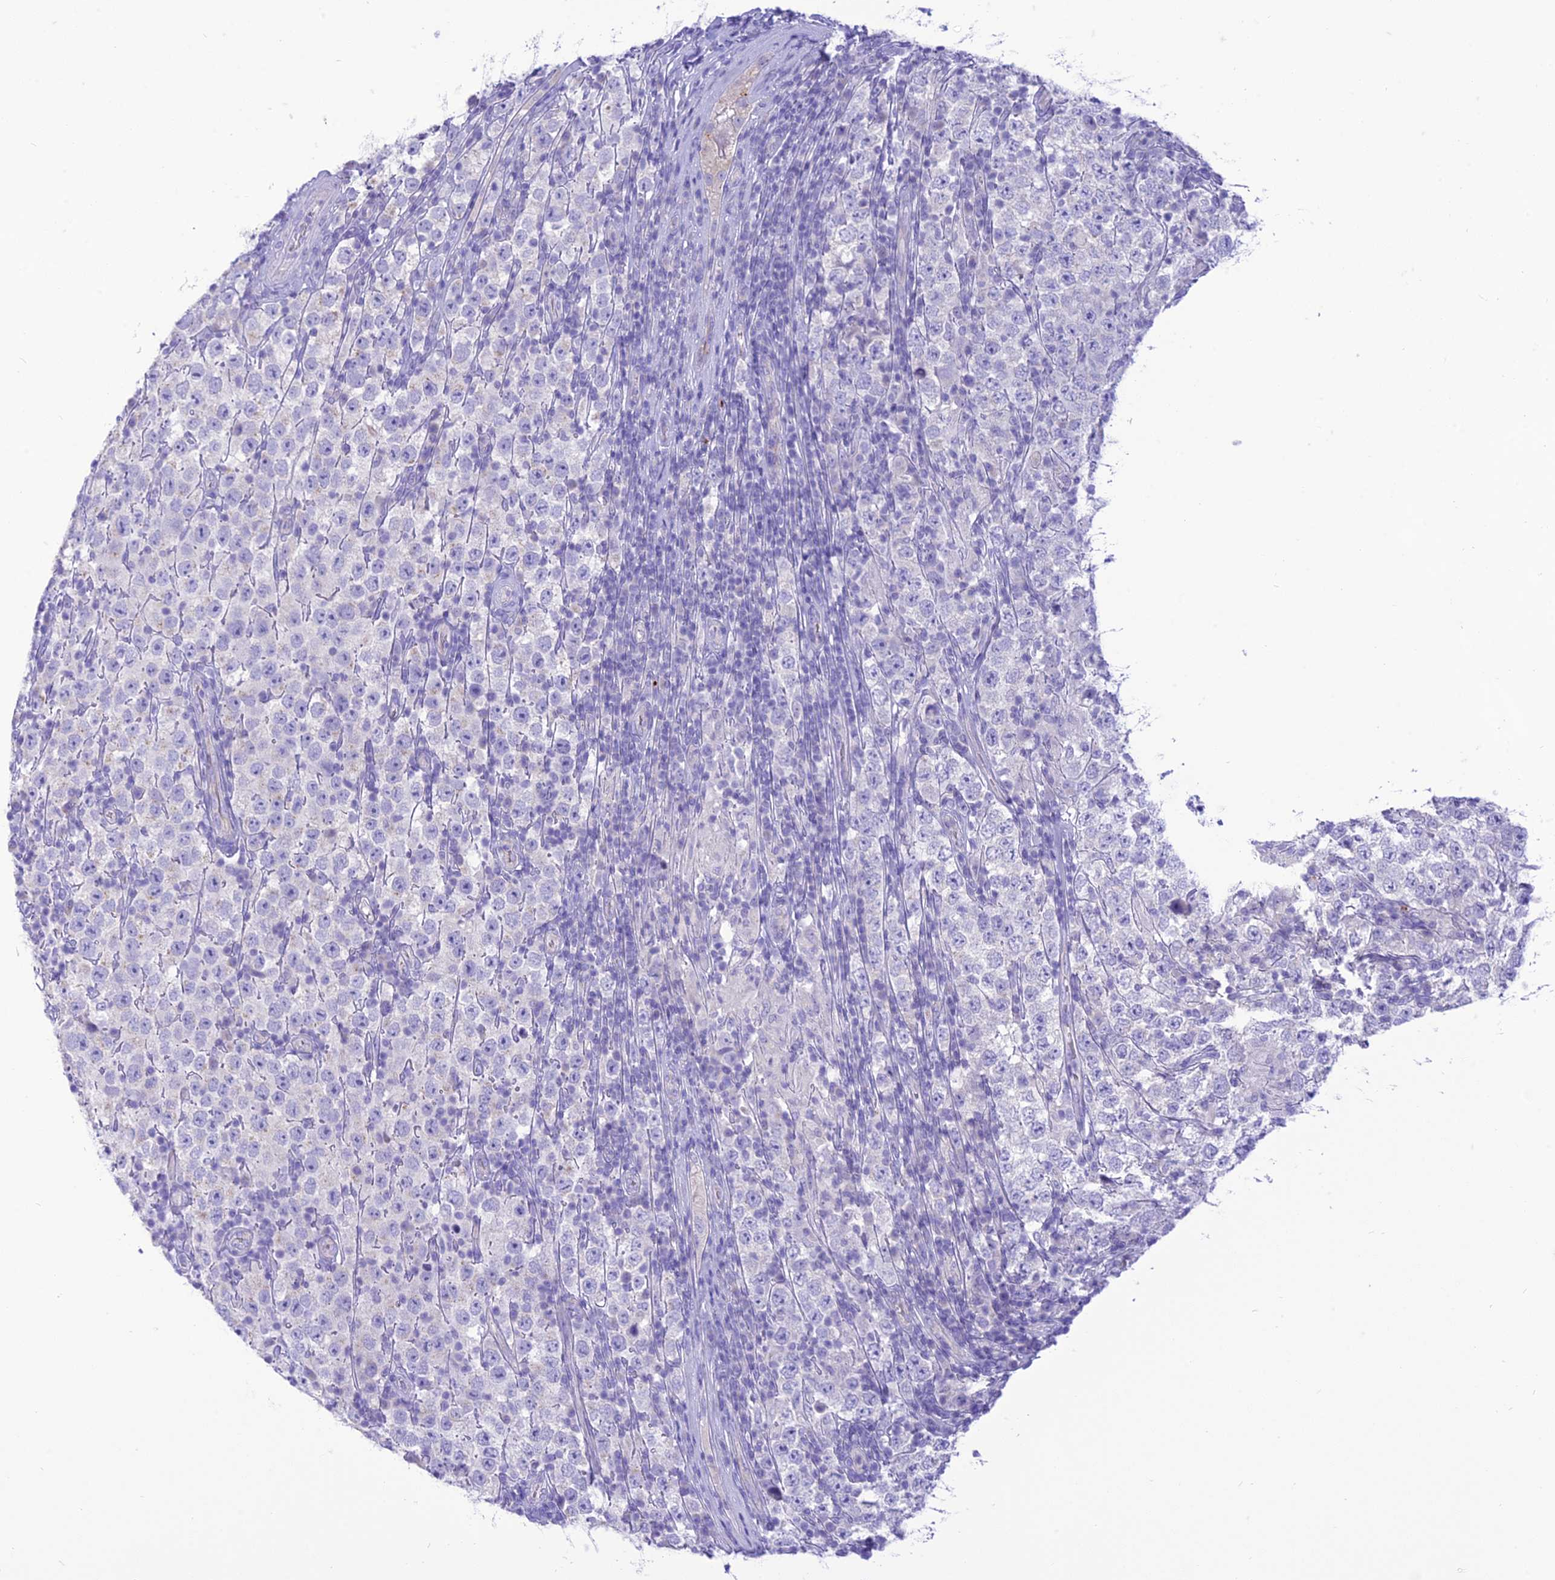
{"staining": {"intensity": "negative", "quantity": "none", "location": "none"}, "tissue": "testis cancer", "cell_type": "Tumor cells", "image_type": "cancer", "snomed": [{"axis": "morphology", "description": "Normal tissue, NOS"}, {"axis": "morphology", "description": "Urothelial carcinoma, High grade"}, {"axis": "morphology", "description": "Seminoma, NOS"}, {"axis": "morphology", "description": "Carcinoma, Embryonal, NOS"}, {"axis": "topography", "description": "Urinary bladder"}, {"axis": "topography", "description": "Testis"}], "caption": "Immunohistochemistry (IHC) photomicrograph of neoplastic tissue: testis embryonal carcinoma stained with DAB (3,3'-diaminobenzidine) shows no significant protein positivity in tumor cells.", "gene": "DHDH", "patient": {"sex": "male", "age": 41}}